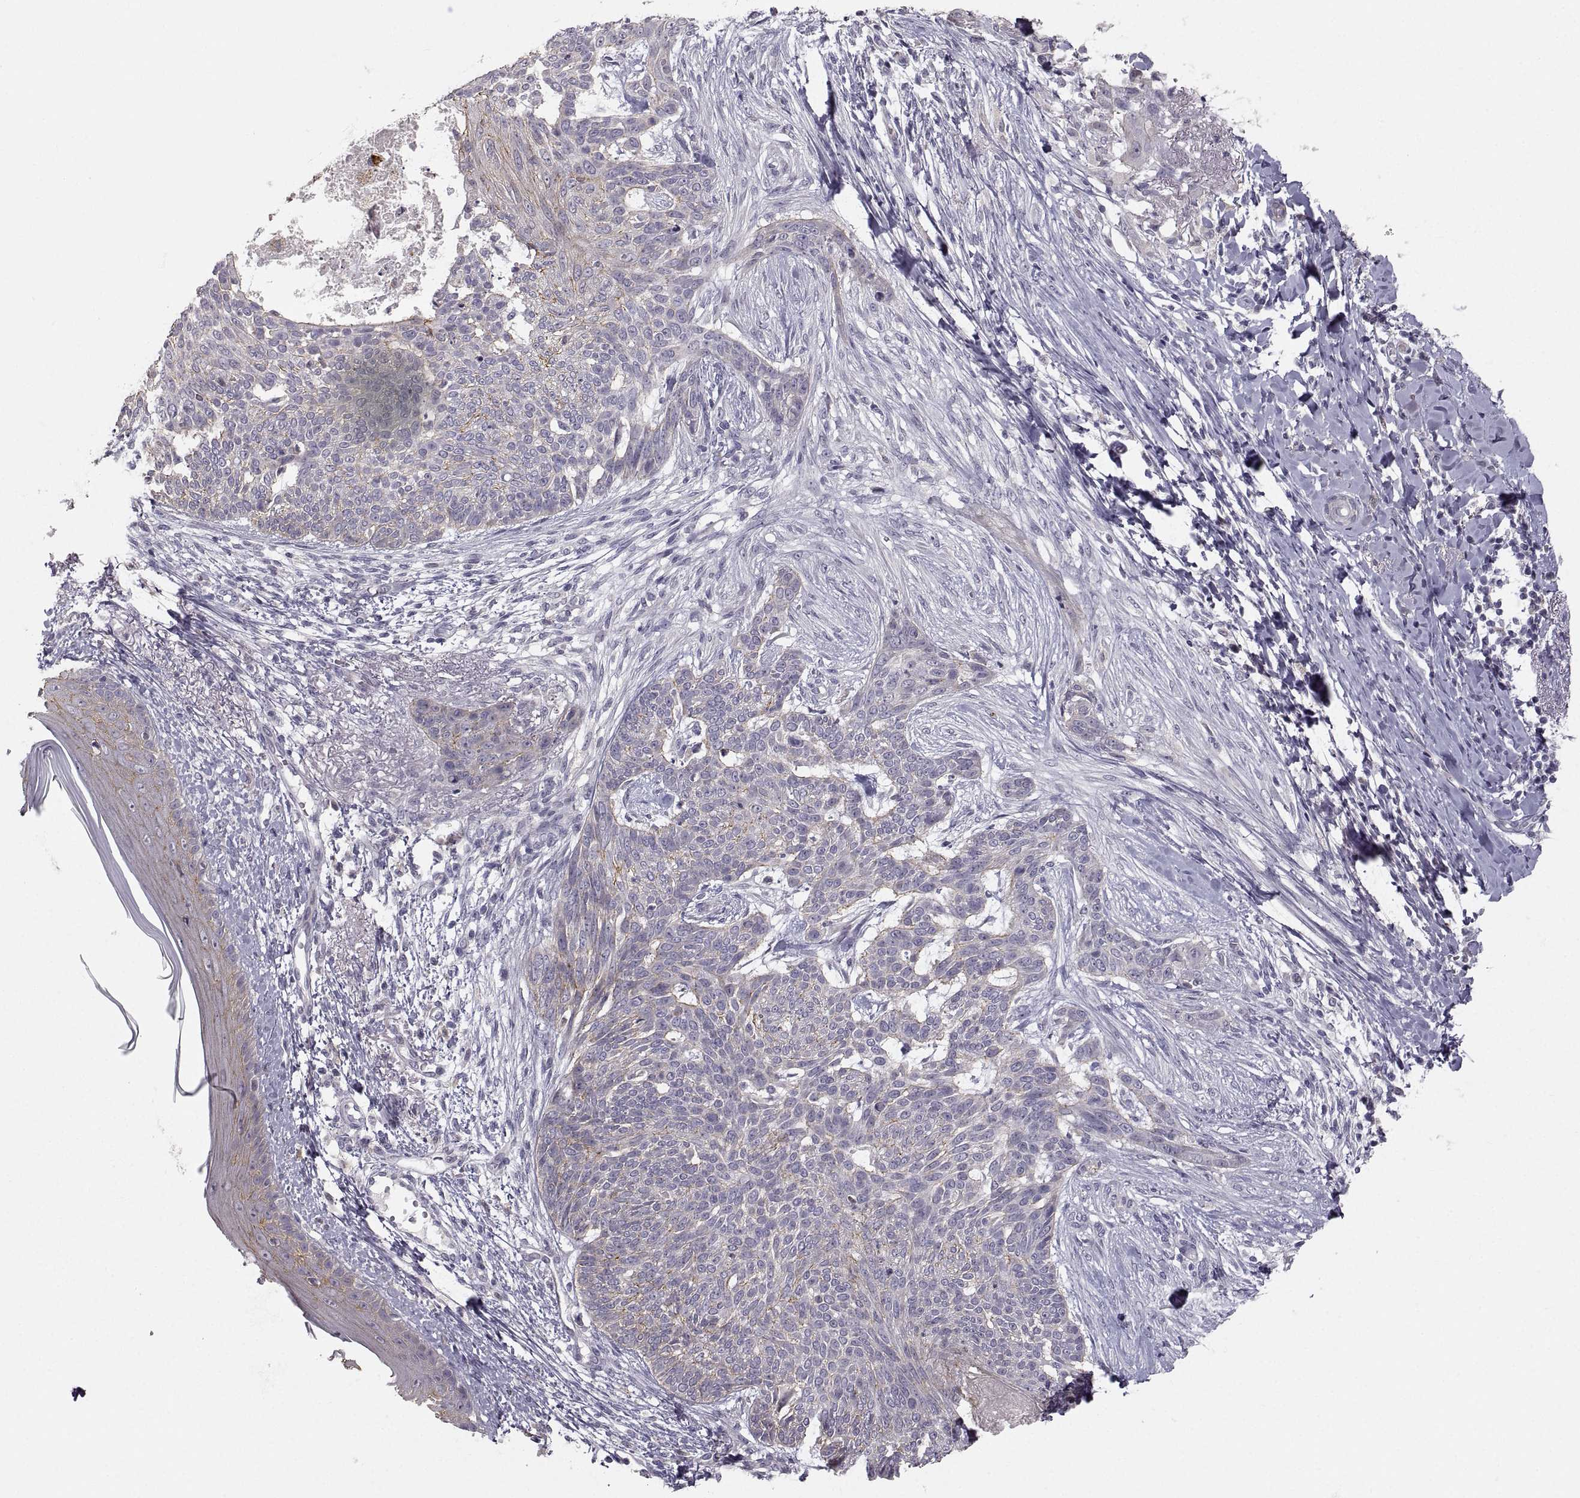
{"staining": {"intensity": "weak", "quantity": "<25%", "location": "cytoplasmic/membranous"}, "tissue": "skin cancer", "cell_type": "Tumor cells", "image_type": "cancer", "snomed": [{"axis": "morphology", "description": "Normal tissue, NOS"}, {"axis": "morphology", "description": "Basal cell carcinoma"}, {"axis": "topography", "description": "Skin"}], "caption": "Skin basal cell carcinoma was stained to show a protein in brown. There is no significant staining in tumor cells.", "gene": "ZNF185", "patient": {"sex": "male", "age": 84}}